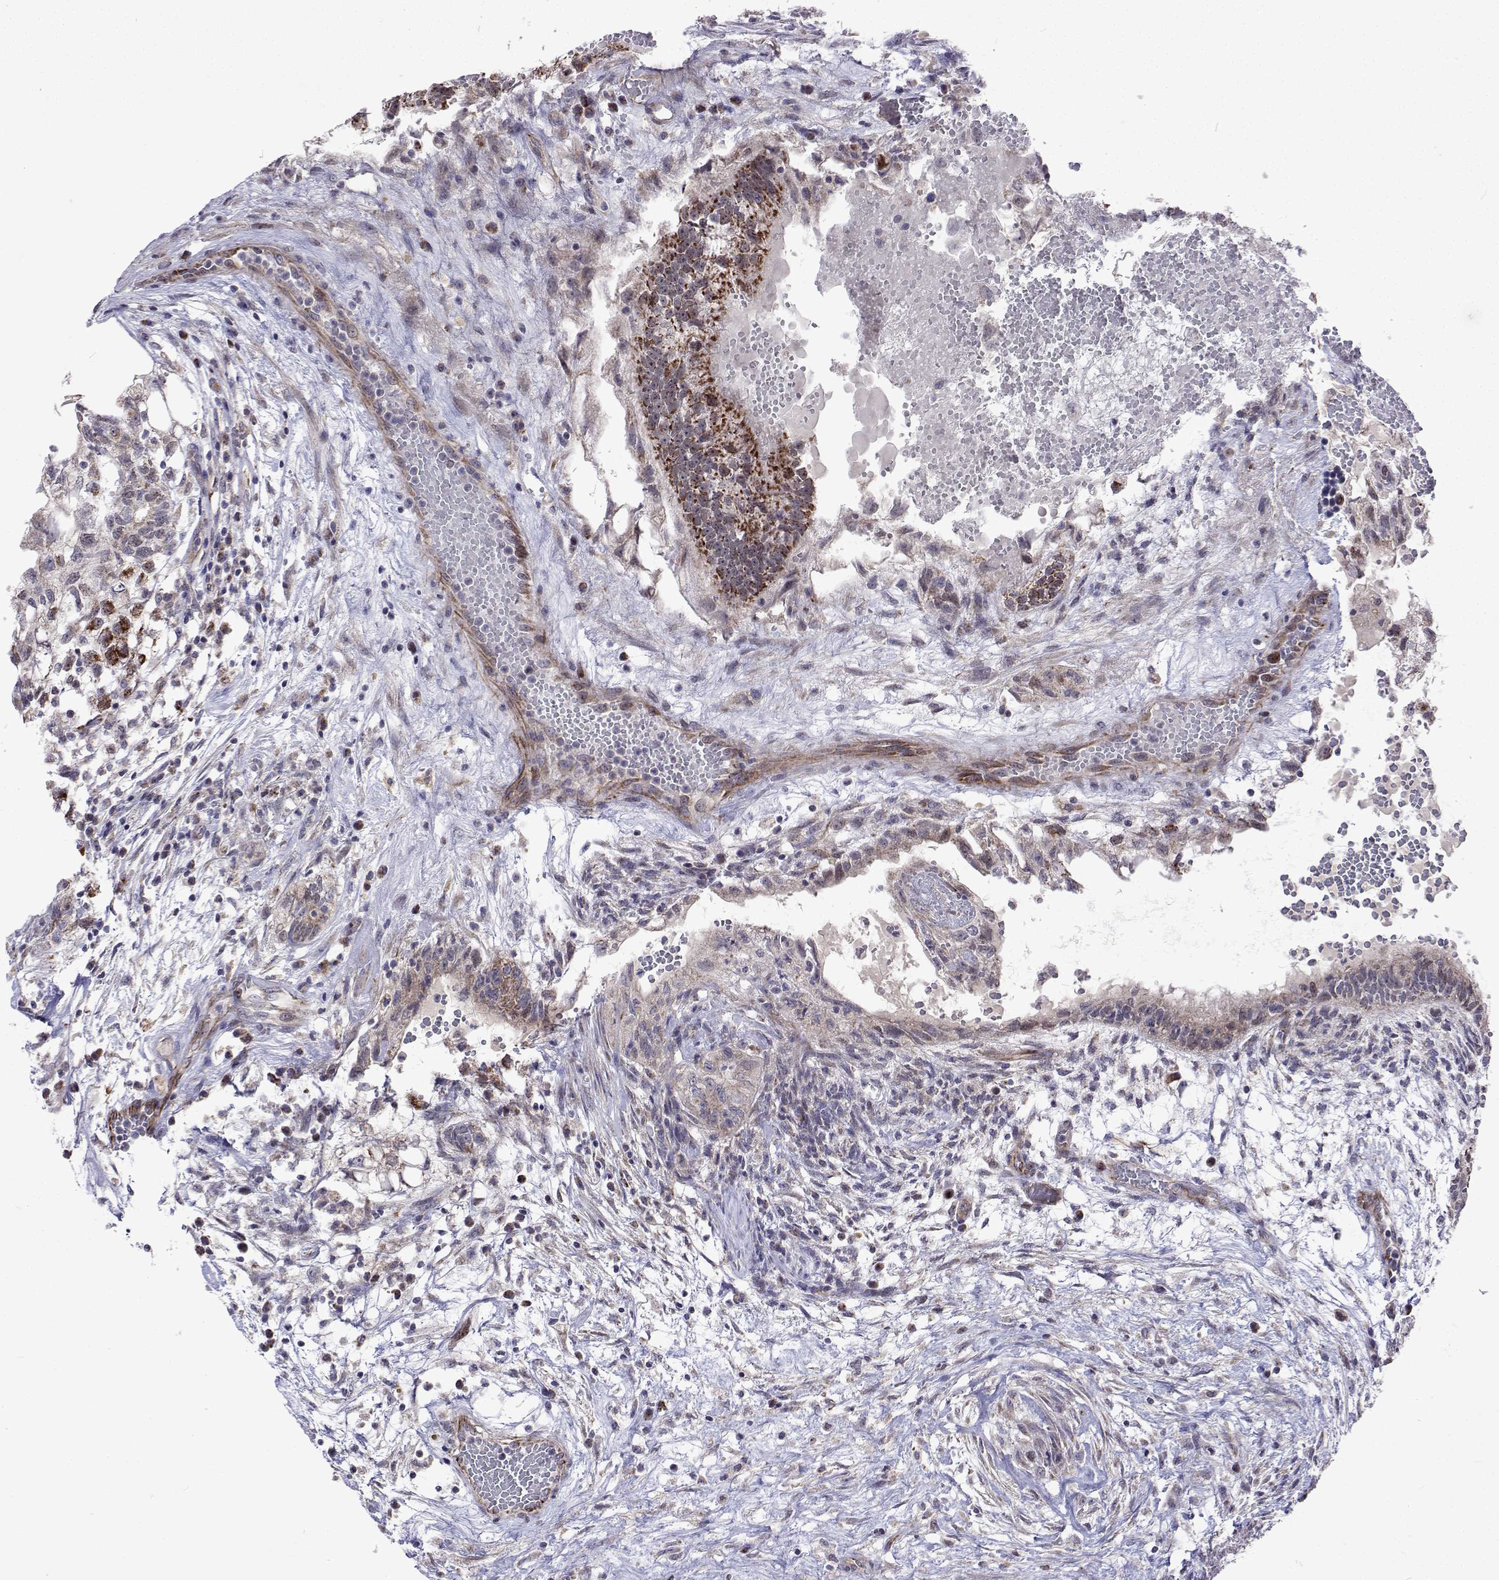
{"staining": {"intensity": "strong", "quantity": "25%-75%", "location": "cytoplasmic/membranous"}, "tissue": "testis cancer", "cell_type": "Tumor cells", "image_type": "cancer", "snomed": [{"axis": "morphology", "description": "Normal tissue, NOS"}, {"axis": "morphology", "description": "Carcinoma, Embryonal, NOS"}, {"axis": "topography", "description": "Testis"}], "caption": "Immunohistochemistry photomicrograph of neoplastic tissue: human testis cancer stained using immunohistochemistry (IHC) displays high levels of strong protein expression localized specifically in the cytoplasmic/membranous of tumor cells, appearing as a cytoplasmic/membranous brown color.", "gene": "DHTKD1", "patient": {"sex": "male", "age": 32}}